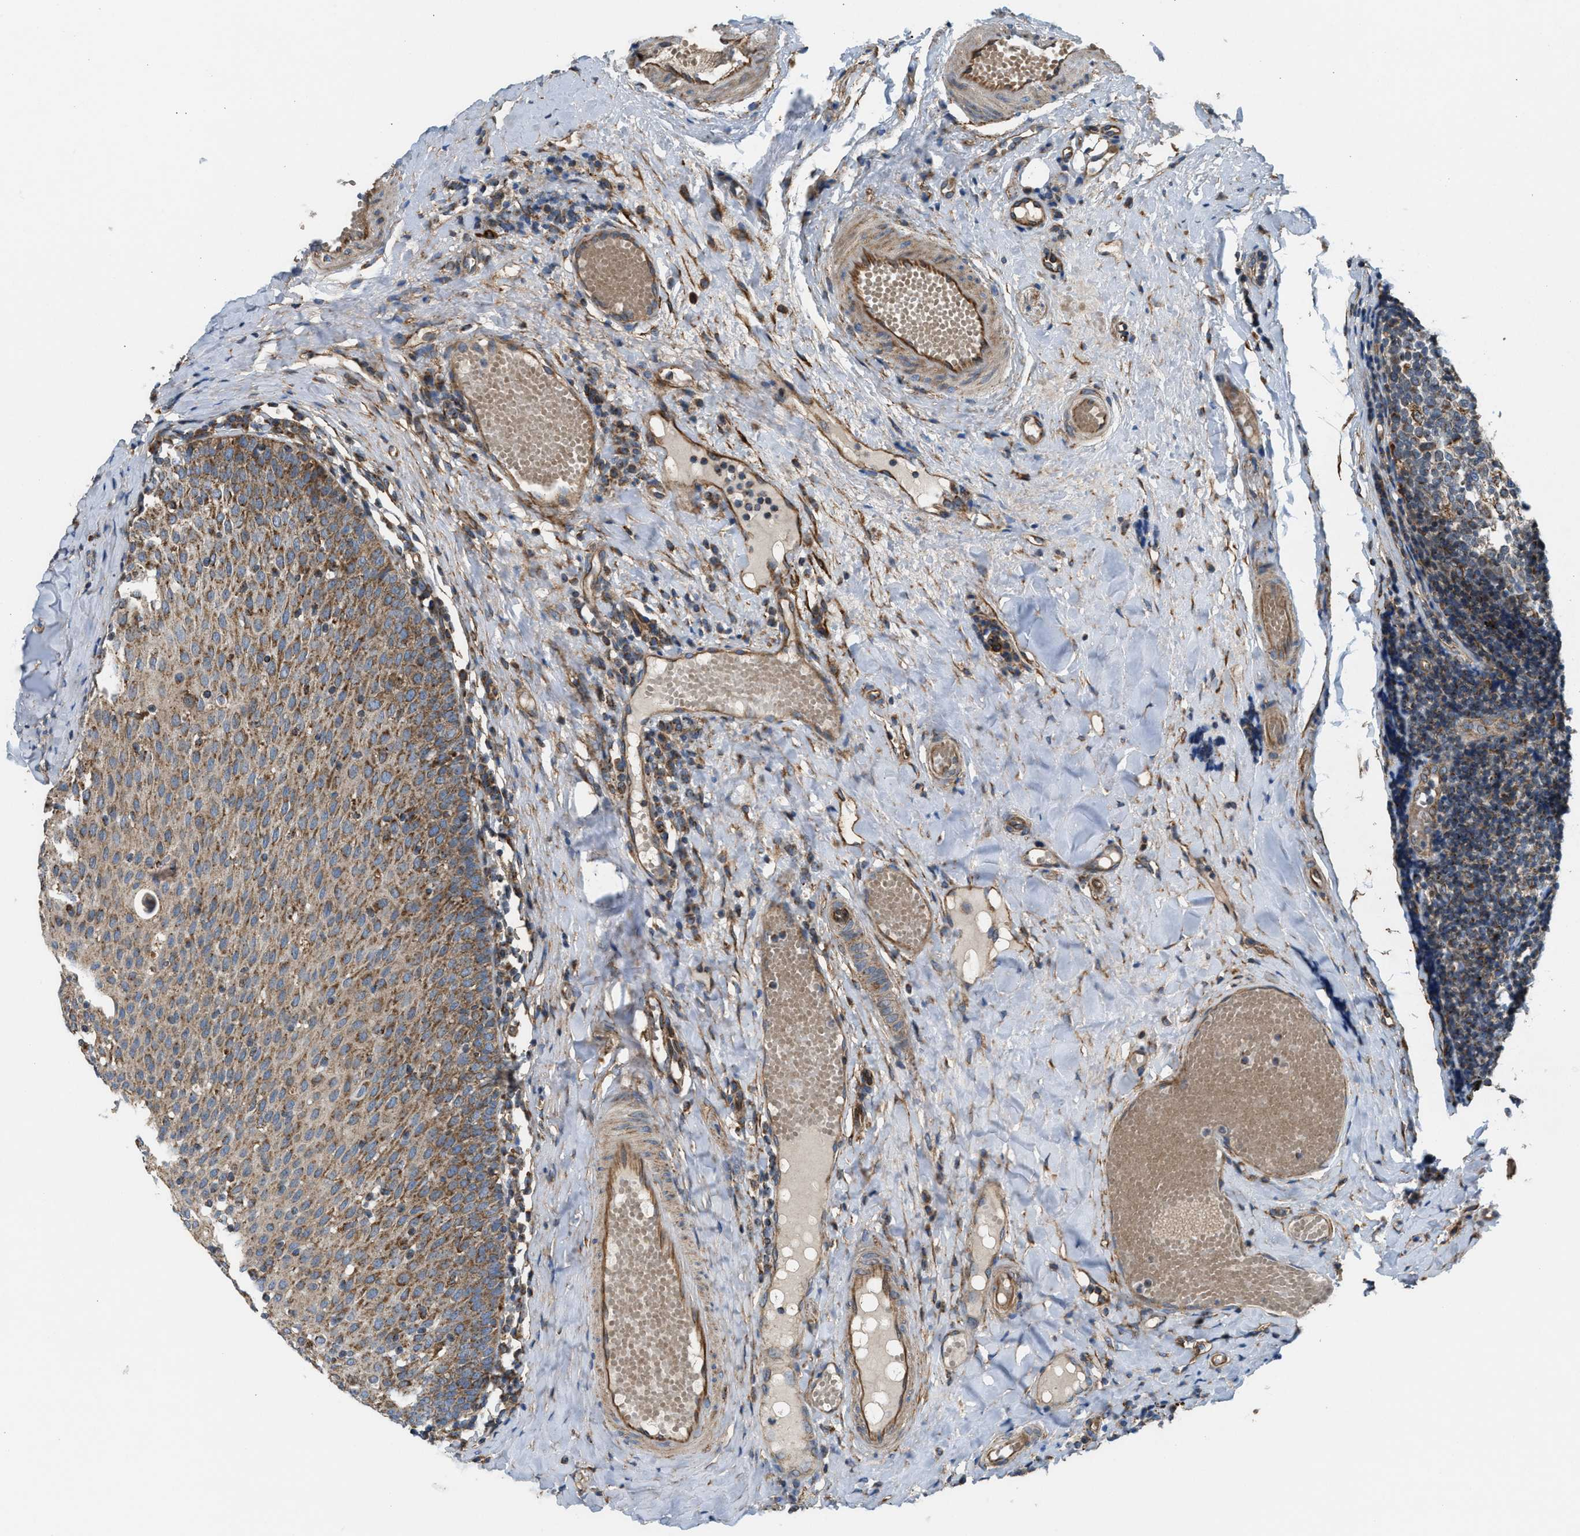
{"staining": {"intensity": "moderate", "quantity": "25%-75%", "location": "cytoplasmic/membranous"}, "tissue": "tonsil", "cell_type": "Germinal center cells", "image_type": "normal", "snomed": [{"axis": "morphology", "description": "Normal tissue, NOS"}, {"axis": "topography", "description": "Tonsil"}], "caption": "The immunohistochemical stain shows moderate cytoplasmic/membranous positivity in germinal center cells of unremarkable tonsil. The staining was performed using DAB, with brown indicating positive protein expression. Nuclei are stained blue with hematoxylin.", "gene": "SLC10A3", "patient": {"sex": "female", "age": 19}}